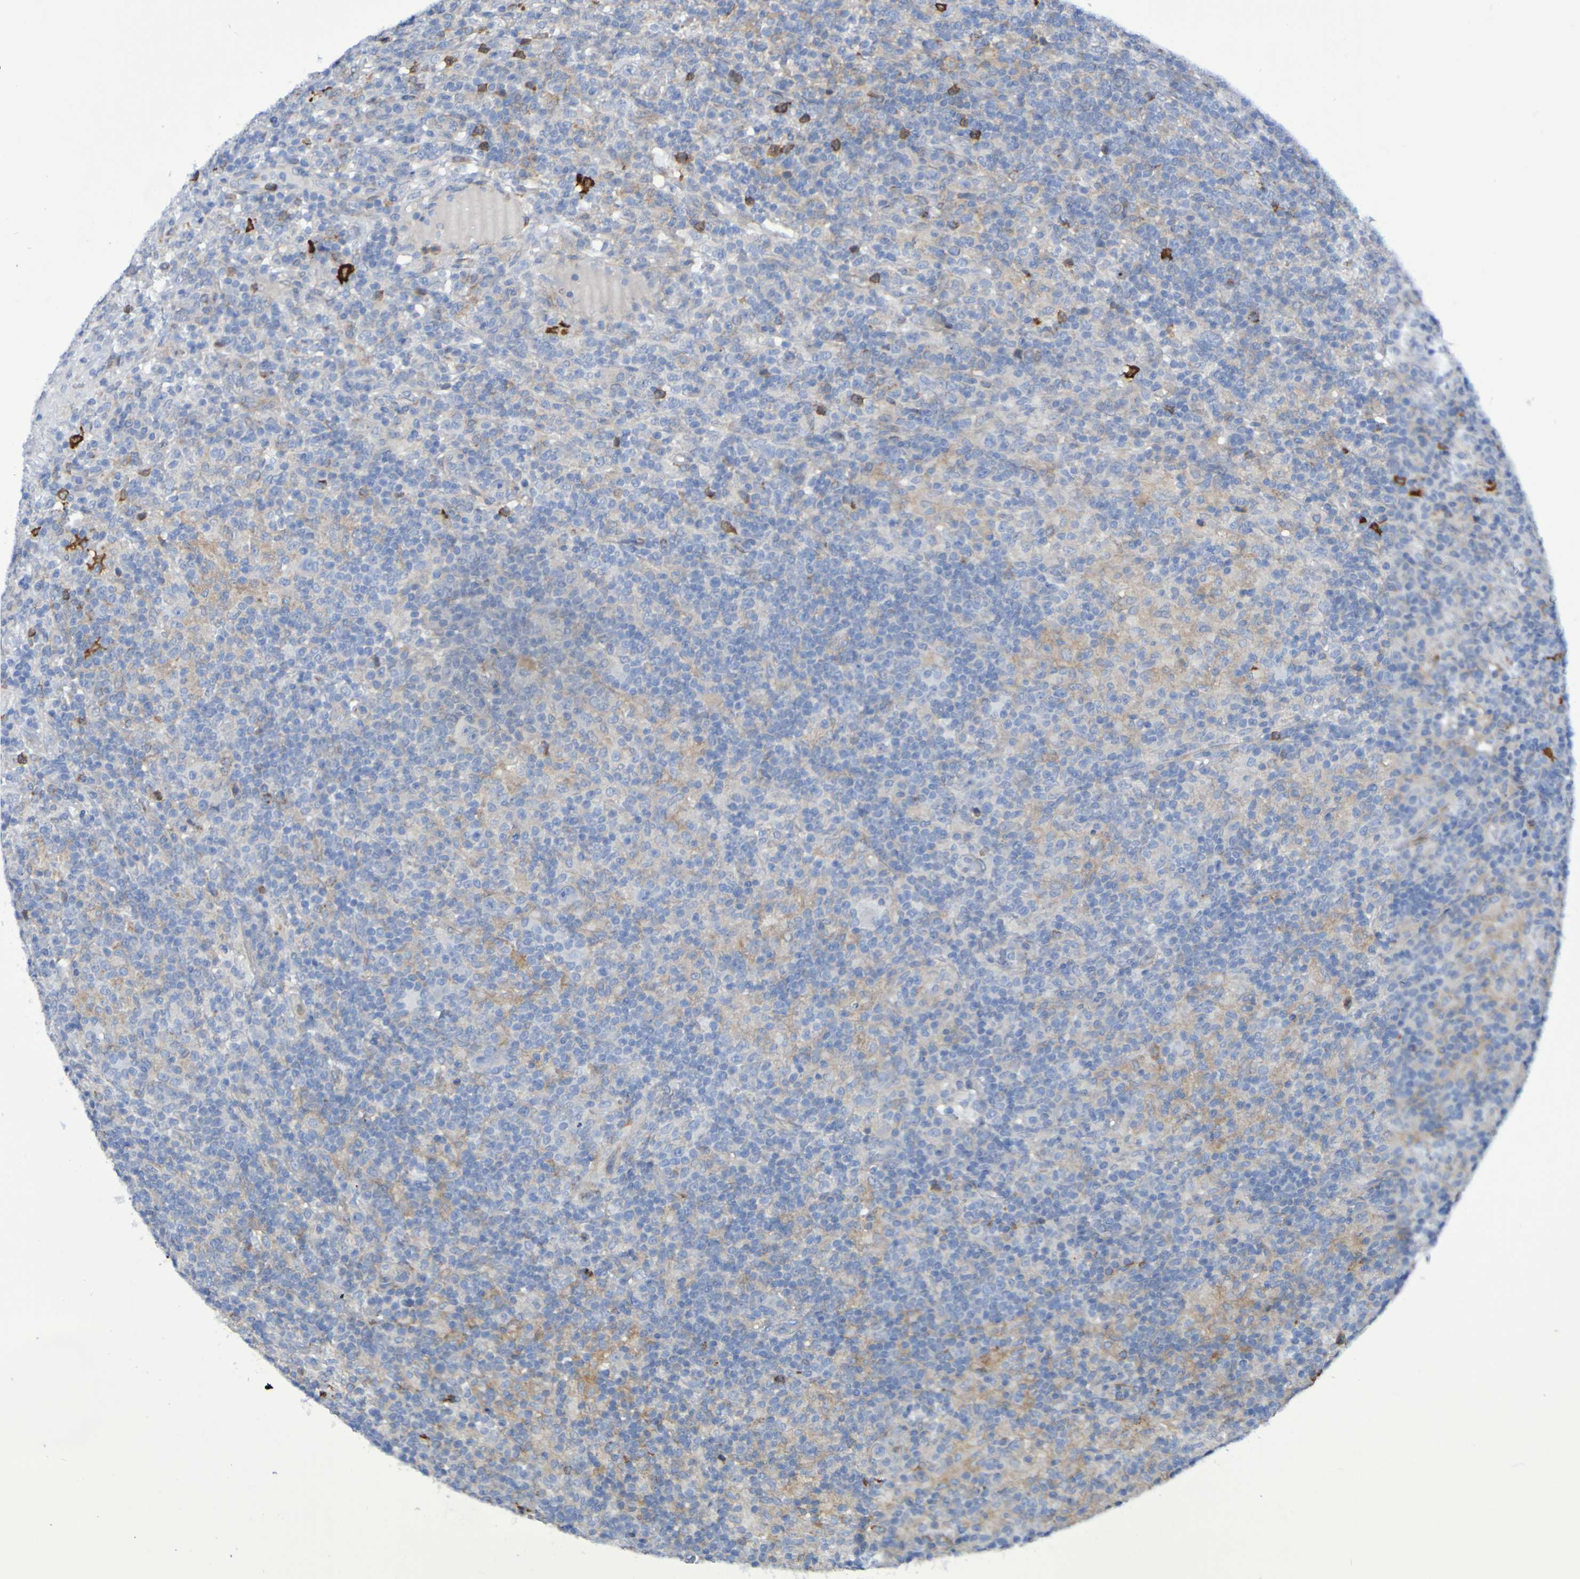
{"staining": {"intensity": "negative", "quantity": "none", "location": "none"}, "tissue": "lymphoma", "cell_type": "Tumor cells", "image_type": "cancer", "snomed": [{"axis": "morphology", "description": "Hodgkin's disease, NOS"}, {"axis": "topography", "description": "Lymph node"}], "caption": "IHC image of neoplastic tissue: human lymphoma stained with DAB (3,3'-diaminobenzidine) reveals no significant protein positivity in tumor cells.", "gene": "SCRG1", "patient": {"sex": "male", "age": 70}}